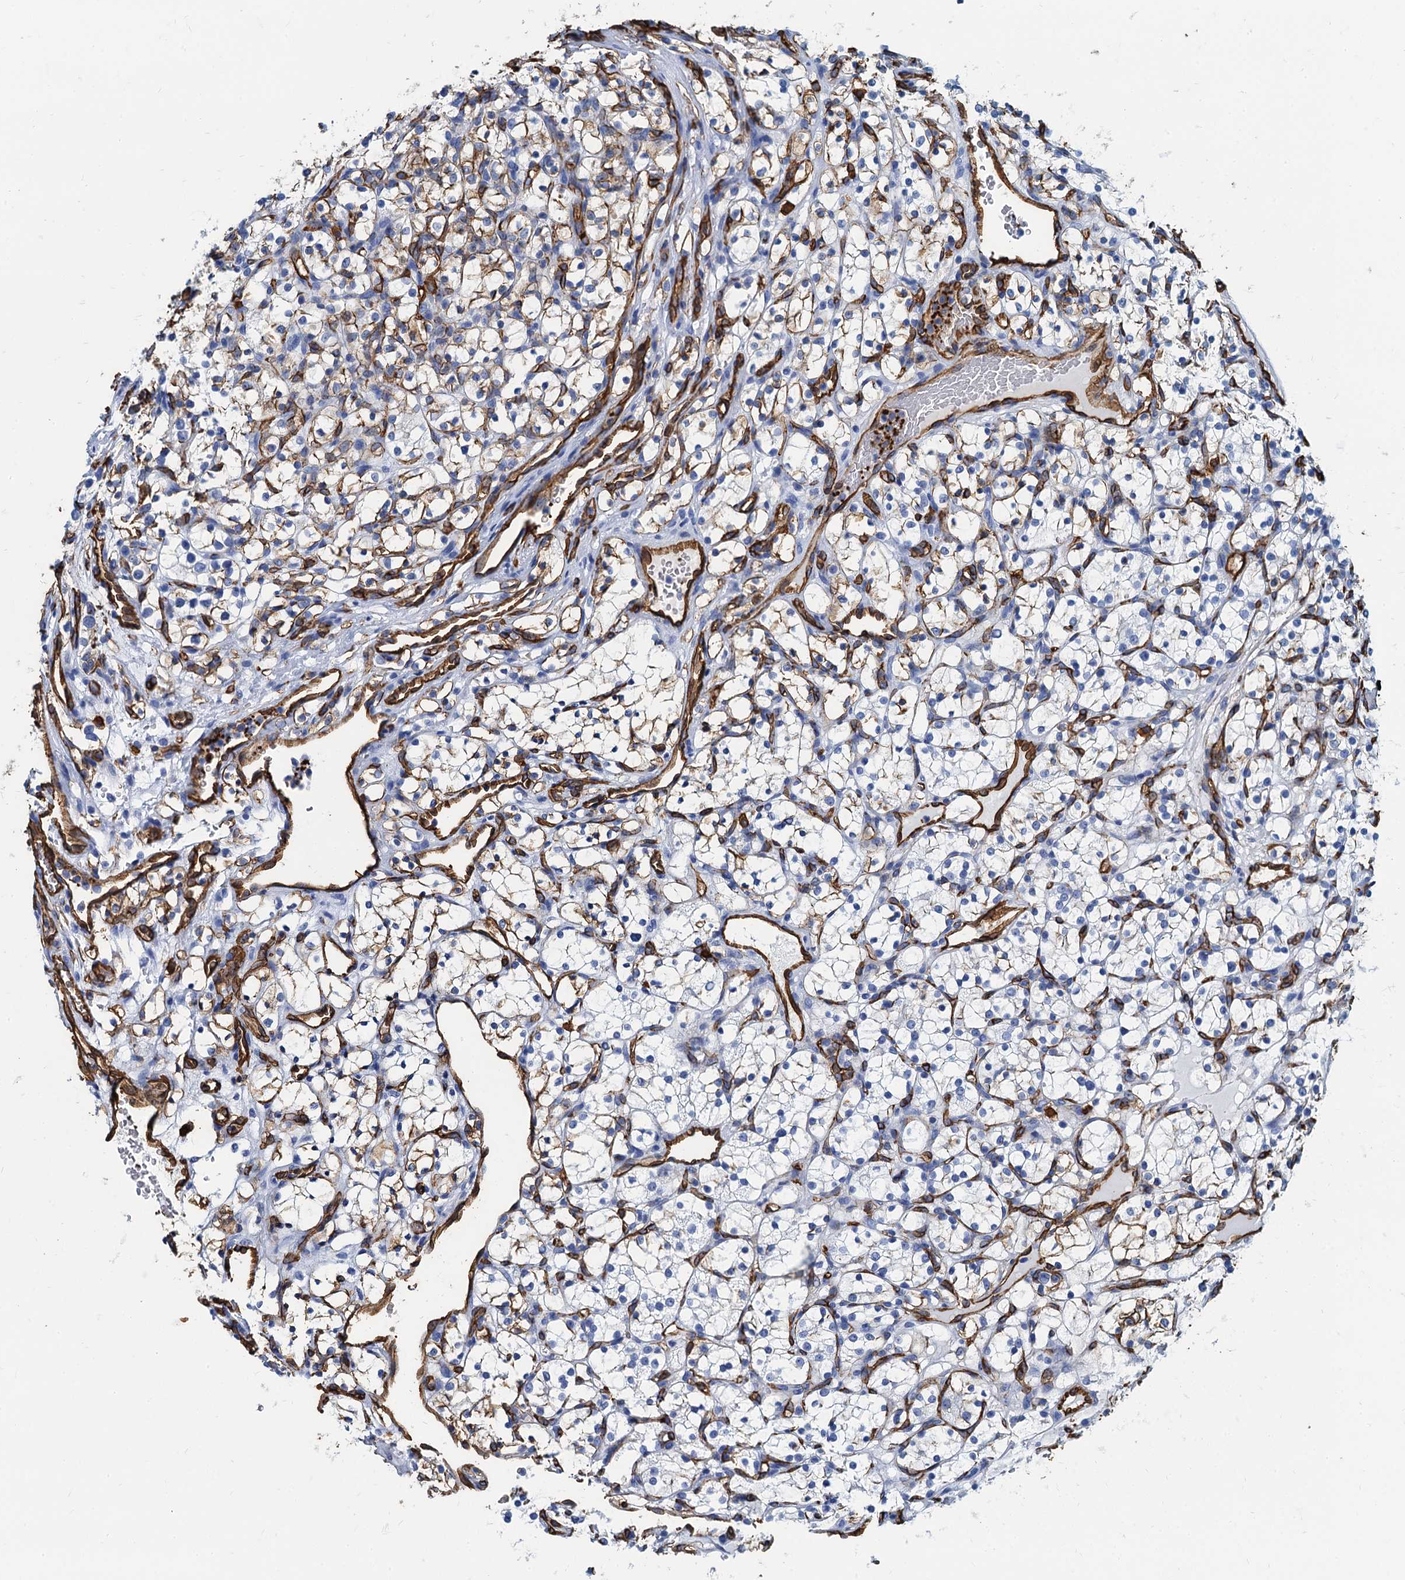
{"staining": {"intensity": "moderate", "quantity": "<25%", "location": "cytoplasmic/membranous"}, "tissue": "renal cancer", "cell_type": "Tumor cells", "image_type": "cancer", "snomed": [{"axis": "morphology", "description": "Adenocarcinoma, NOS"}, {"axis": "topography", "description": "Kidney"}], "caption": "A high-resolution photomicrograph shows IHC staining of renal cancer, which displays moderate cytoplasmic/membranous expression in approximately <25% of tumor cells. The staining was performed using DAB (3,3'-diaminobenzidine) to visualize the protein expression in brown, while the nuclei were stained in blue with hematoxylin (Magnification: 20x).", "gene": "CAVIN2", "patient": {"sex": "female", "age": 69}}